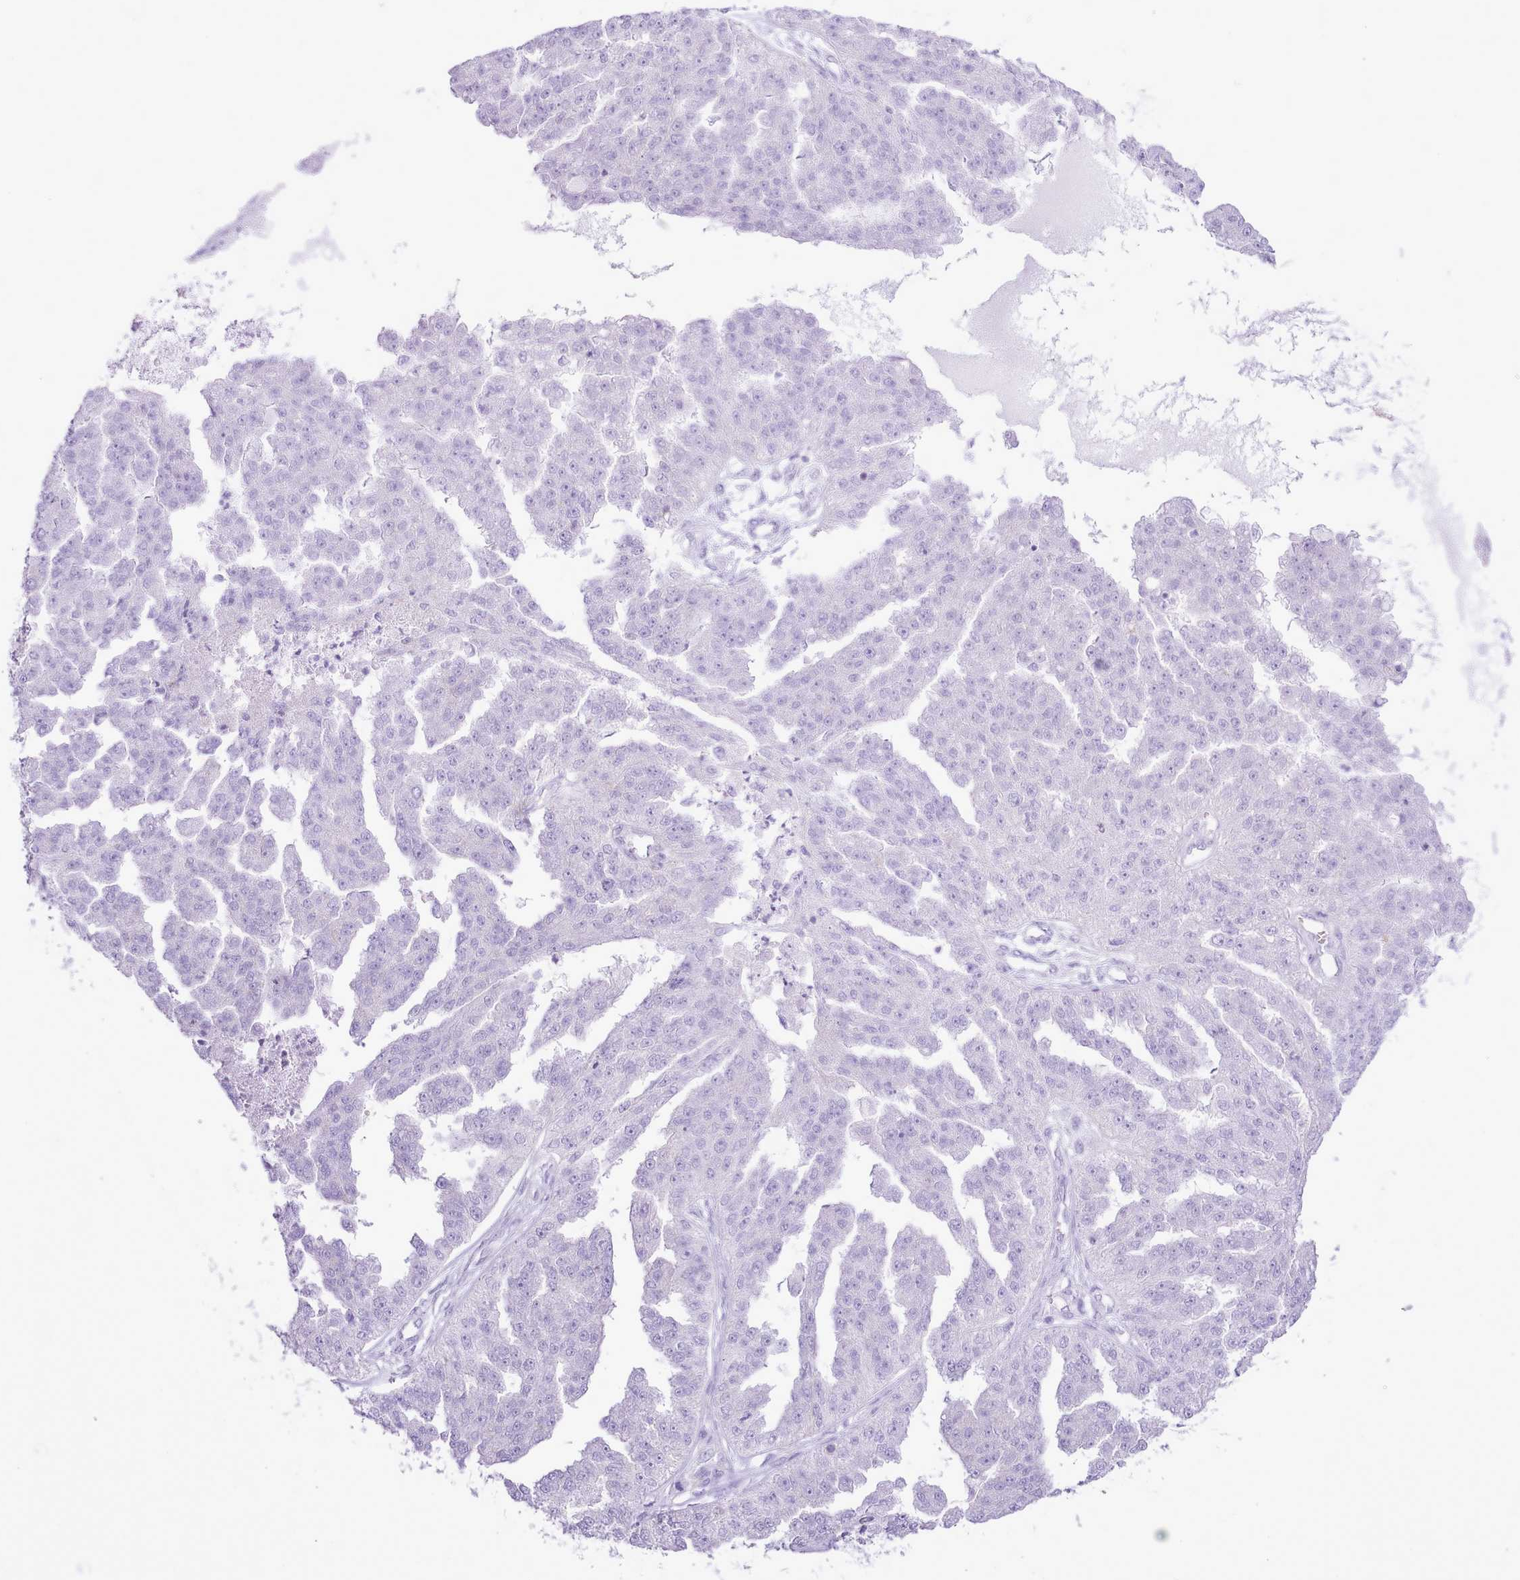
{"staining": {"intensity": "negative", "quantity": "none", "location": "none"}, "tissue": "ovarian cancer", "cell_type": "Tumor cells", "image_type": "cancer", "snomed": [{"axis": "morphology", "description": "Cystadenocarcinoma, serous, NOS"}, {"axis": "topography", "description": "Ovary"}], "caption": "There is no significant expression in tumor cells of ovarian serous cystadenocarcinoma. The staining is performed using DAB (3,3'-diaminobenzidine) brown chromogen with nuclei counter-stained in using hematoxylin.", "gene": "MDFI", "patient": {"sex": "female", "age": 58}}